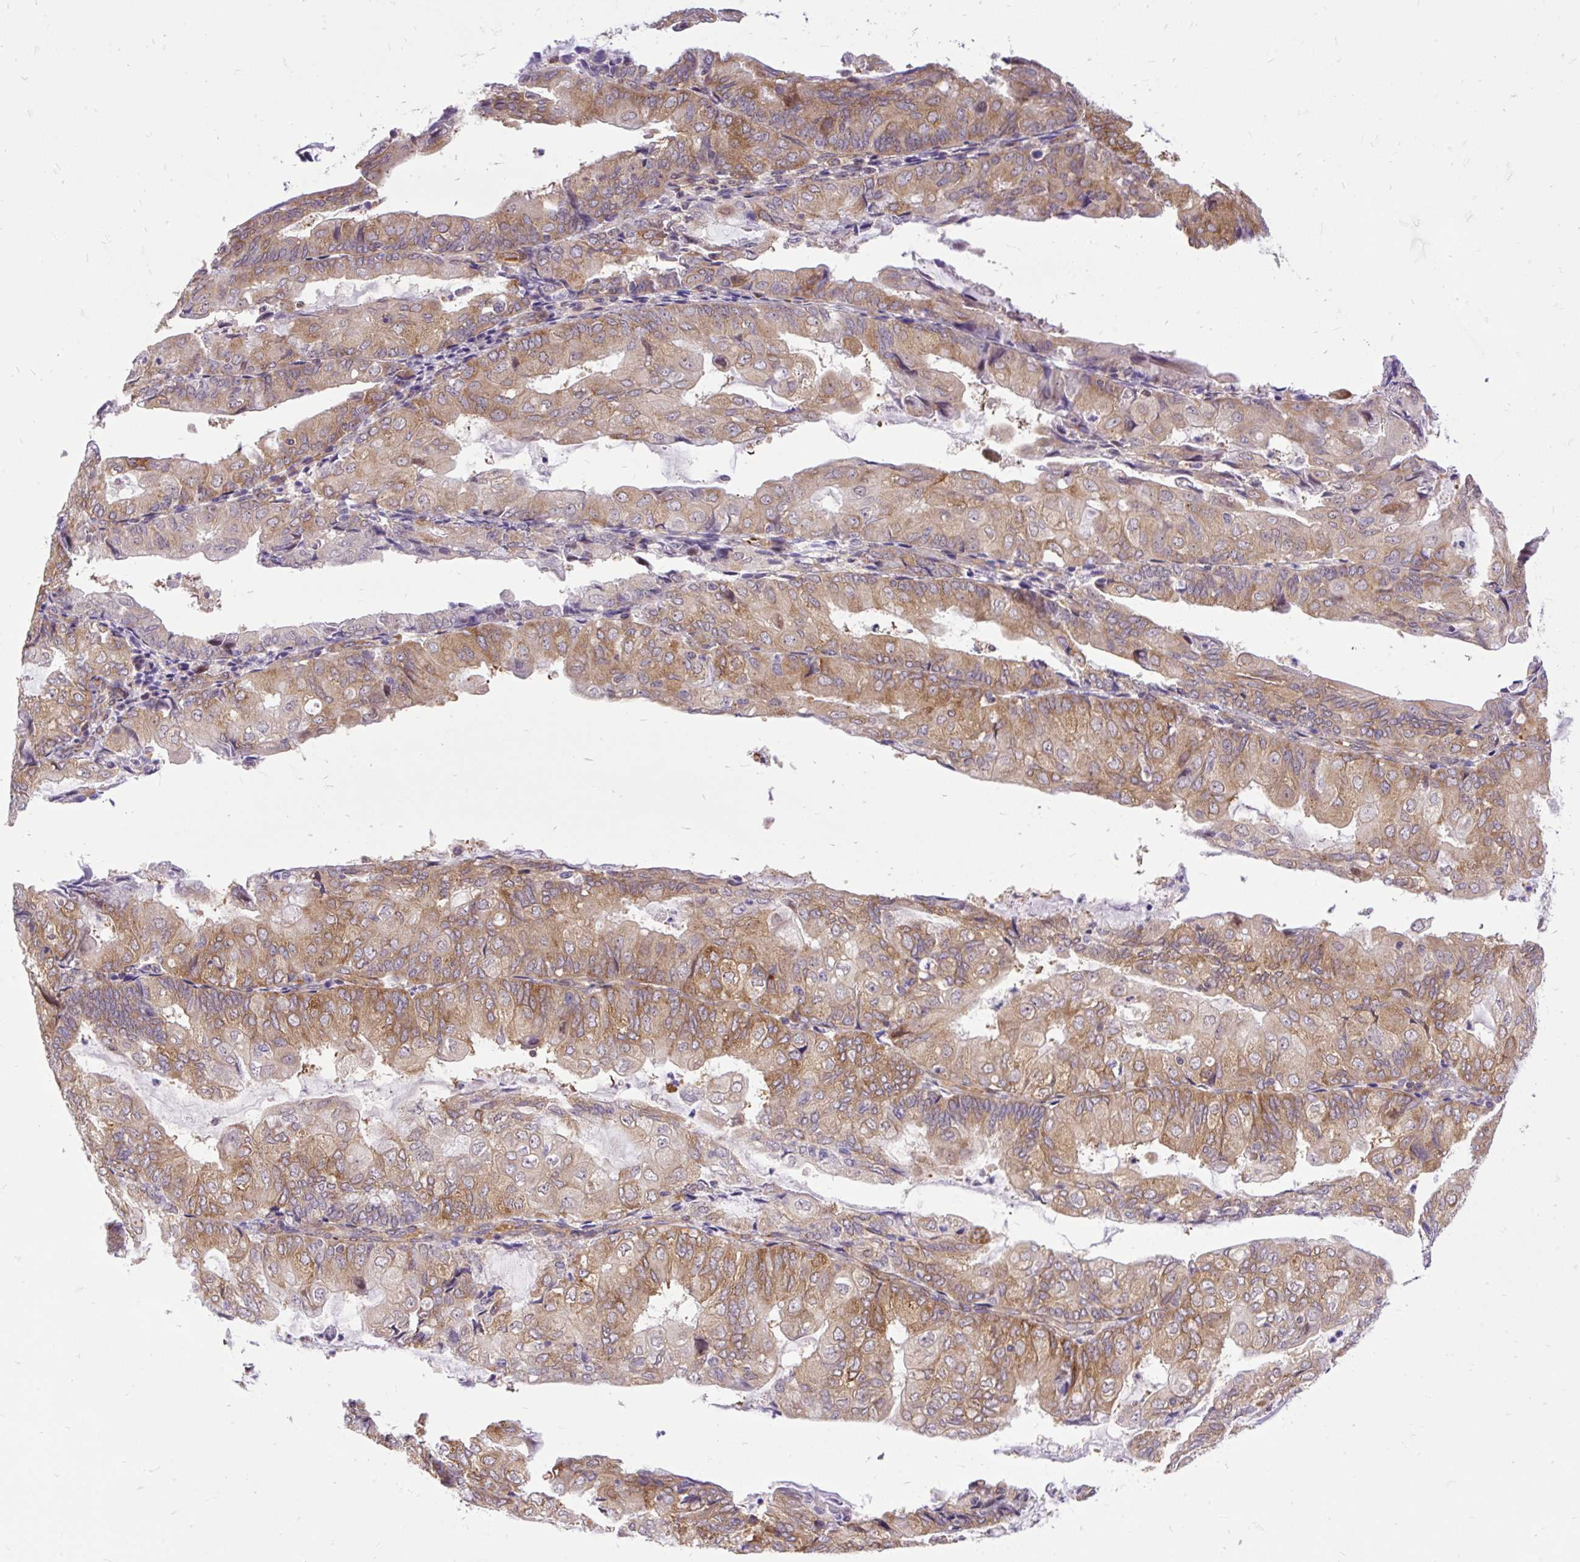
{"staining": {"intensity": "moderate", "quantity": ">75%", "location": "cytoplasmic/membranous"}, "tissue": "endometrial cancer", "cell_type": "Tumor cells", "image_type": "cancer", "snomed": [{"axis": "morphology", "description": "Adenocarcinoma, NOS"}, {"axis": "topography", "description": "Endometrium"}], "caption": "Immunohistochemistry micrograph of neoplastic tissue: endometrial cancer (adenocarcinoma) stained using immunohistochemistry (IHC) exhibits medium levels of moderate protein expression localized specifically in the cytoplasmic/membranous of tumor cells, appearing as a cytoplasmic/membranous brown color.", "gene": "TRIM17", "patient": {"sex": "female", "age": 81}}